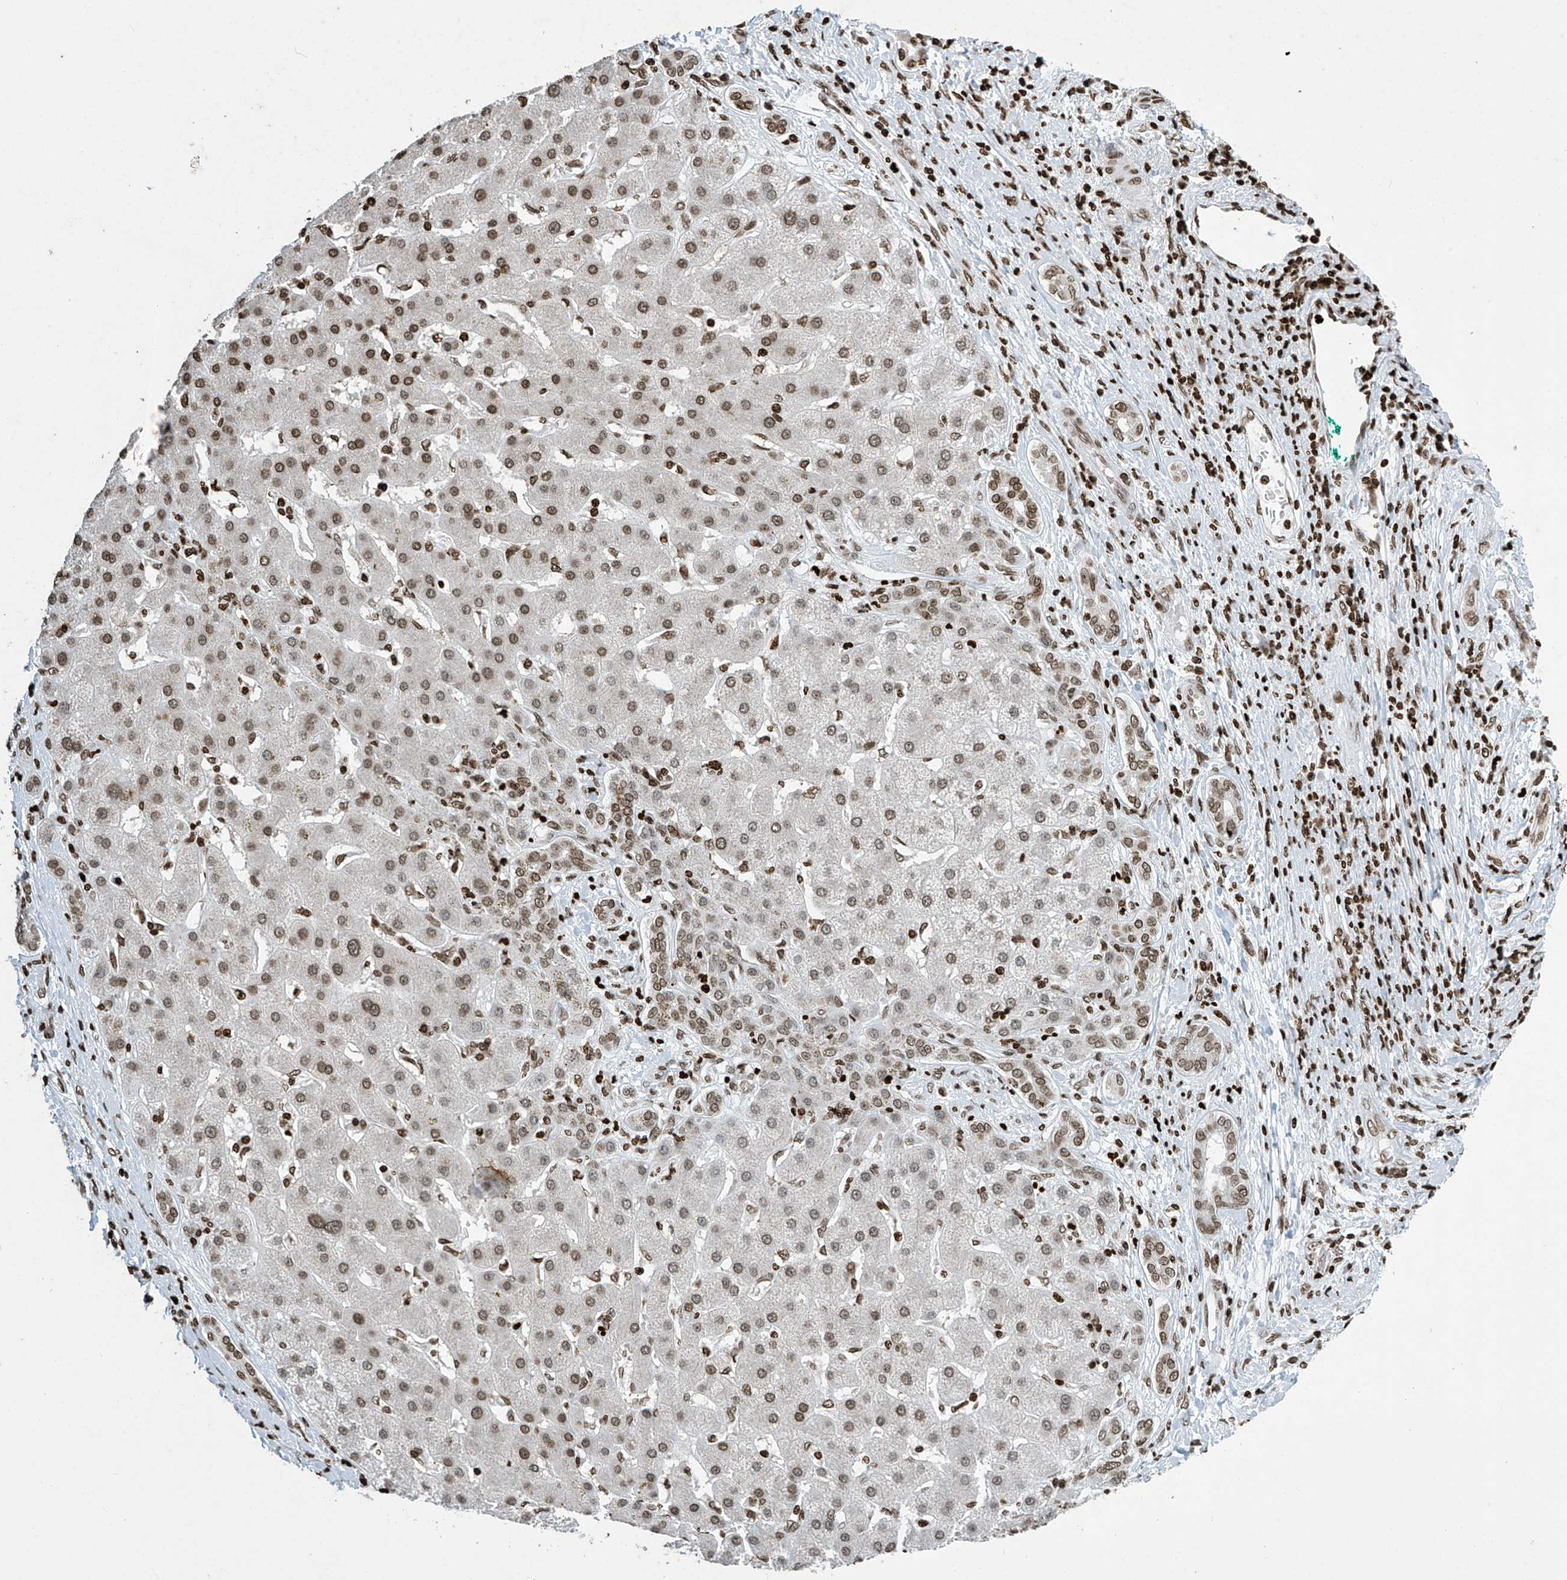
{"staining": {"intensity": "moderate", "quantity": ">75%", "location": "nuclear"}, "tissue": "liver cancer", "cell_type": "Tumor cells", "image_type": "cancer", "snomed": [{"axis": "morphology", "description": "Carcinoma, Hepatocellular, NOS"}, {"axis": "topography", "description": "Liver"}], "caption": "Tumor cells display medium levels of moderate nuclear positivity in approximately >75% of cells in human hepatocellular carcinoma (liver).", "gene": "H4C16", "patient": {"sex": "male", "age": 65}}